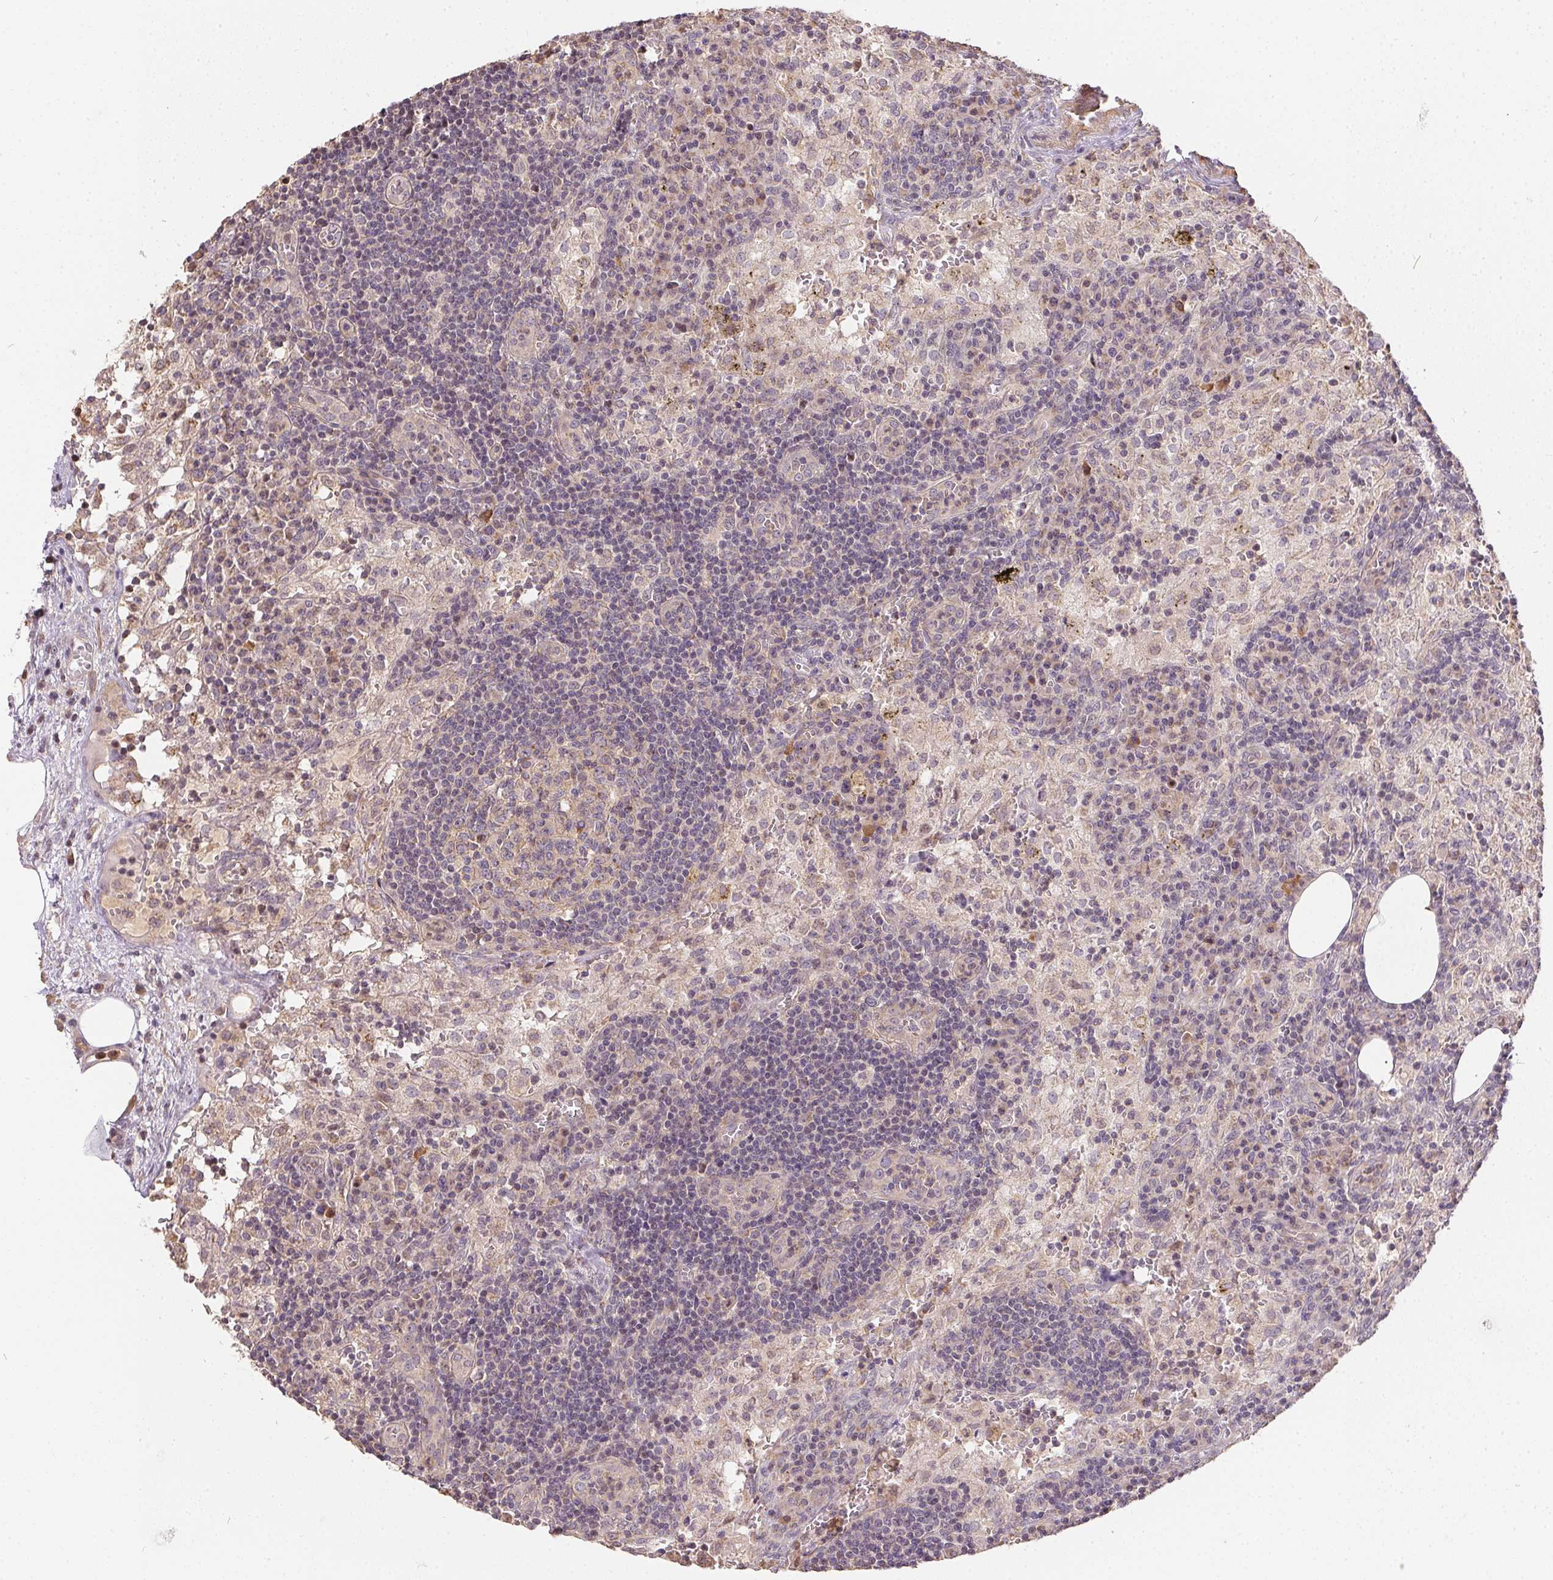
{"staining": {"intensity": "negative", "quantity": "none", "location": "none"}, "tissue": "lymph node", "cell_type": "Germinal center cells", "image_type": "normal", "snomed": [{"axis": "morphology", "description": "Normal tissue, NOS"}, {"axis": "topography", "description": "Lymph node"}], "caption": "Histopathology image shows no protein positivity in germinal center cells of unremarkable lymph node. Brightfield microscopy of IHC stained with DAB (brown) and hematoxylin (blue), captured at high magnification.", "gene": "REV3L", "patient": {"sex": "male", "age": 62}}